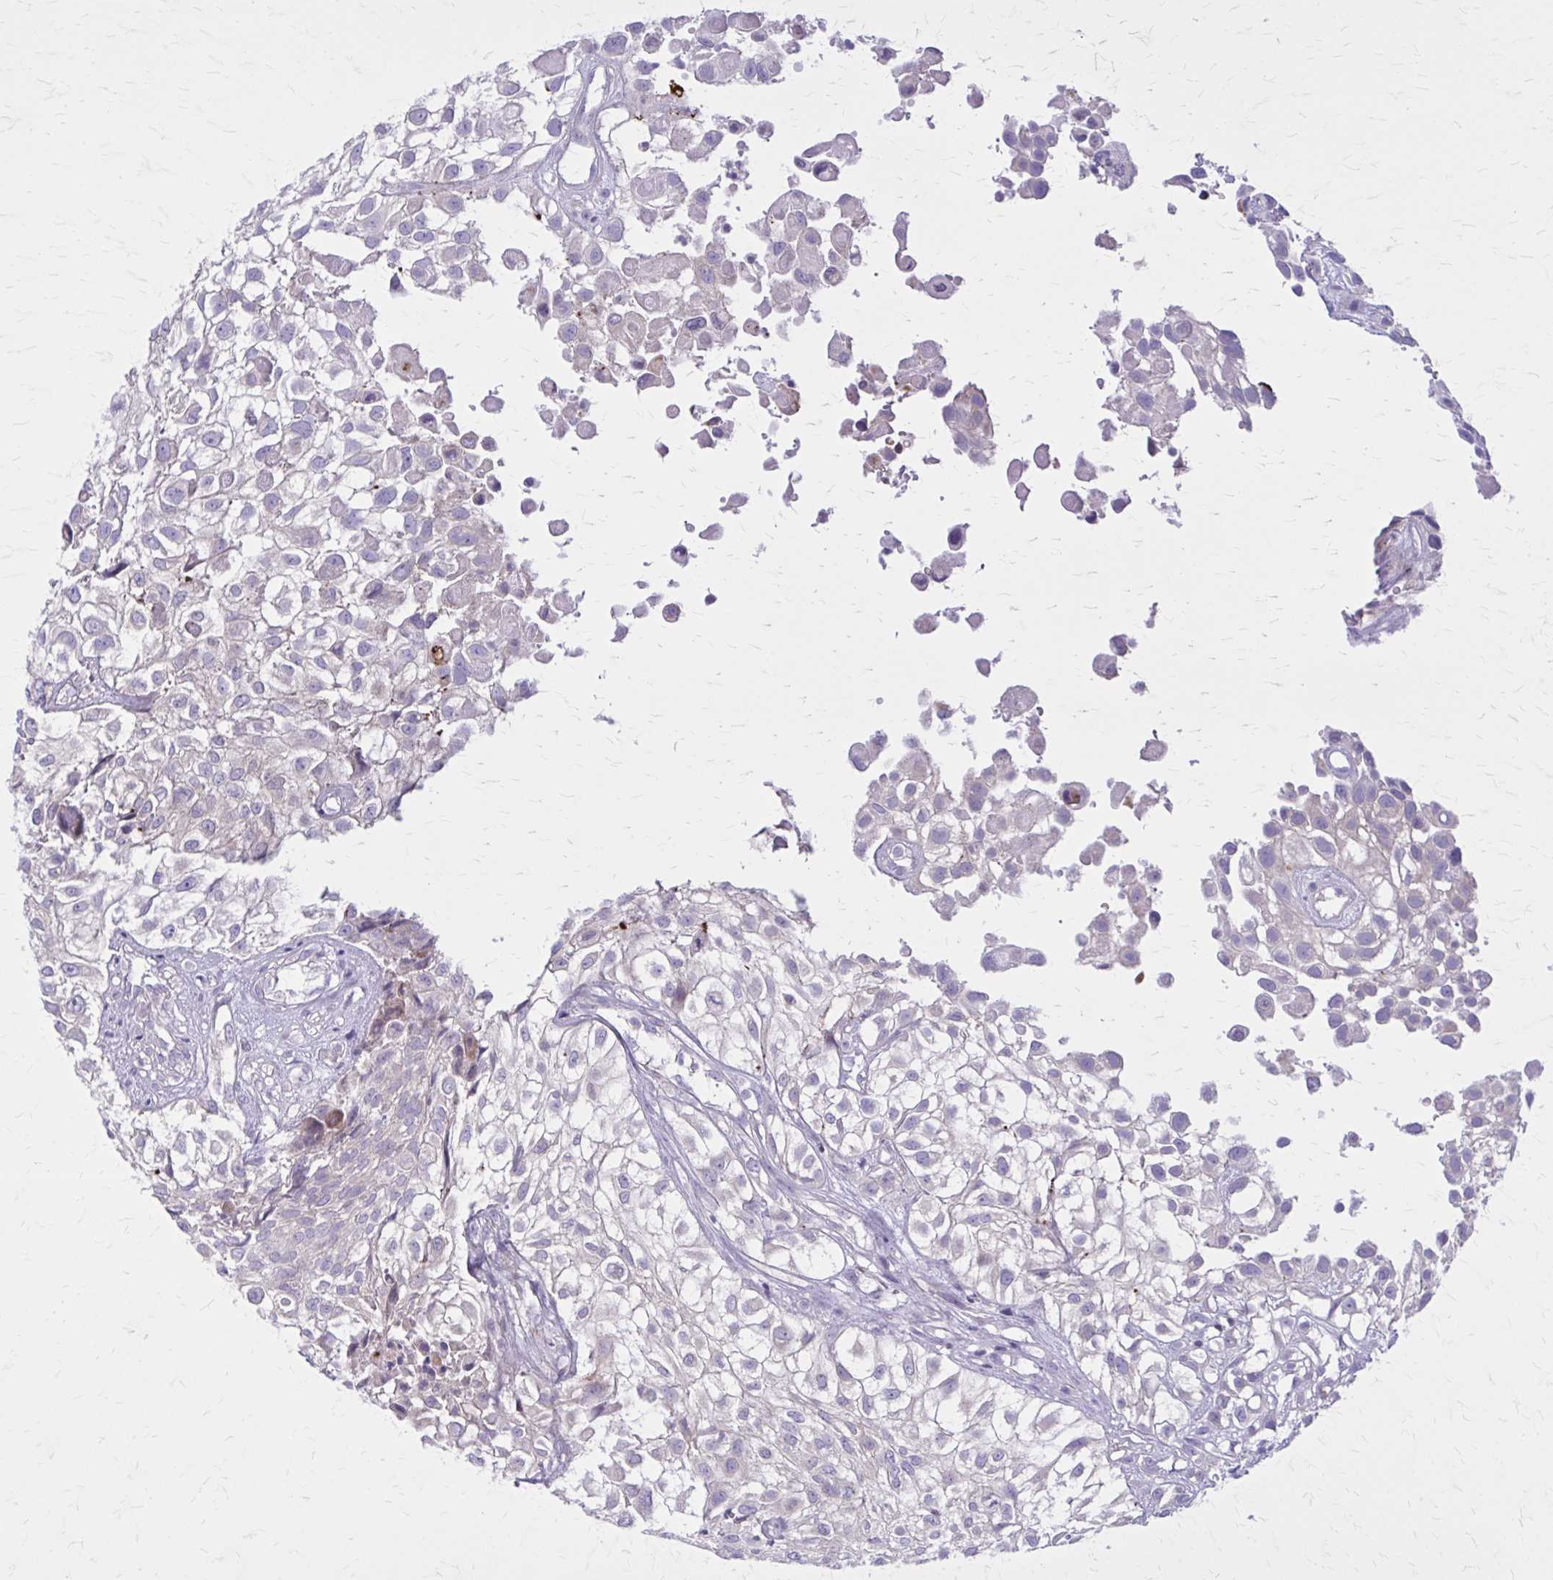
{"staining": {"intensity": "negative", "quantity": "none", "location": "none"}, "tissue": "urothelial cancer", "cell_type": "Tumor cells", "image_type": "cancer", "snomed": [{"axis": "morphology", "description": "Urothelial carcinoma, High grade"}, {"axis": "topography", "description": "Urinary bladder"}], "caption": "The micrograph reveals no significant staining in tumor cells of urothelial carcinoma (high-grade). (Stains: DAB immunohistochemistry (IHC) with hematoxylin counter stain, Microscopy: brightfield microscopy at high magnification).", "gene": "PITPNM1", "patient": {"sex": "male", "age": 56}}